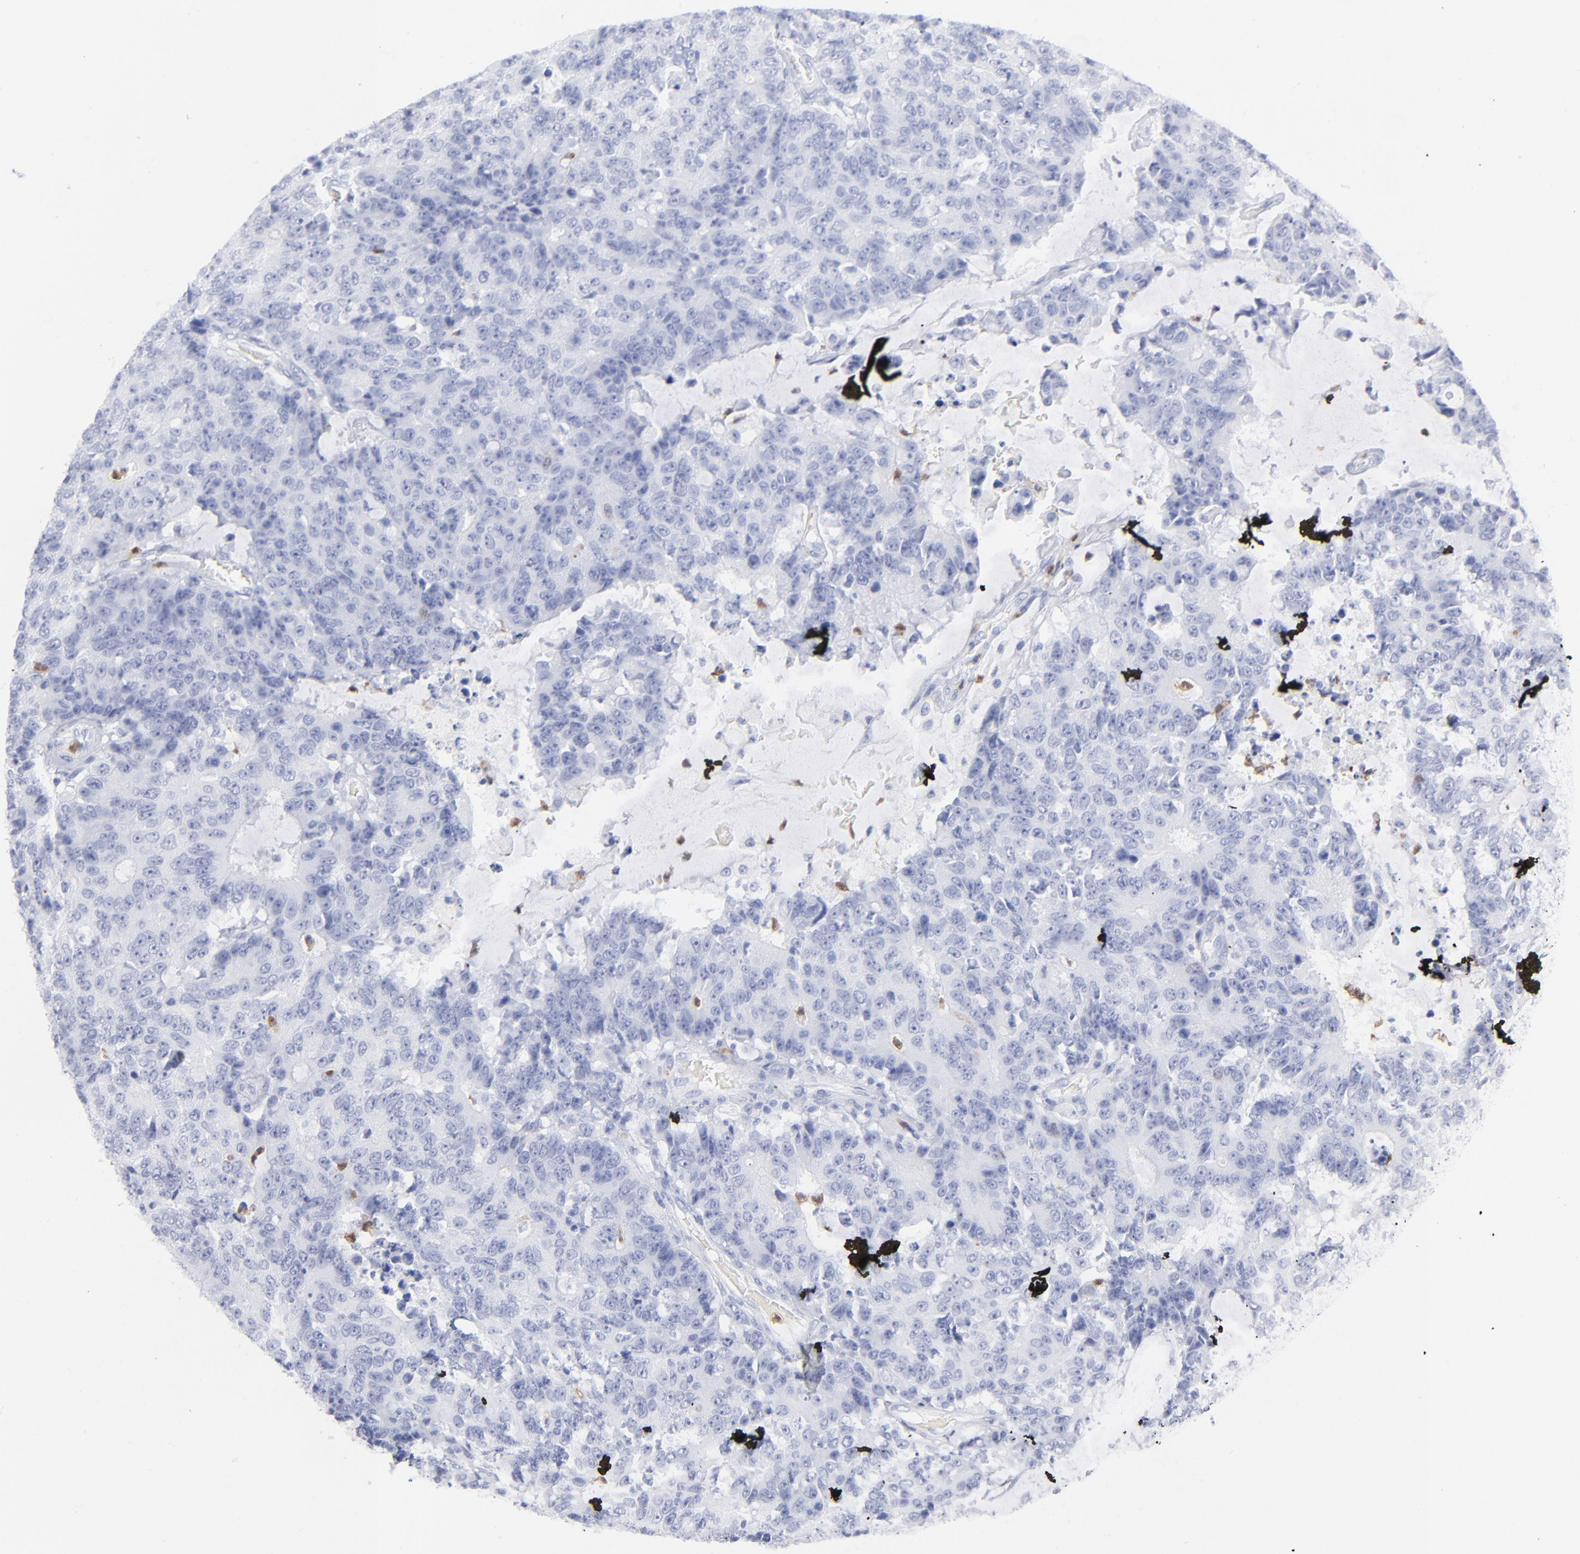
{"staining": {"intensity": "negative", "quantity": "none", "location": "none"}, "tissue": "colorectal cancer", "cell_type": "Tumor cells", "image_type": "cancer", "snomed": [{"axis": "morphology", "description": "Adenocarcinoma, NOS"}, {"axis": "topography", "description": "Colon"}], "caption": "An immunohistochemistry image of adenocarcinoma (colorectal) is shown. There is no staining in tumor cells of adenocarcinoma (colorectal).", "gene": "ARG1", "patient": {"sex": "female", "age": 86}}